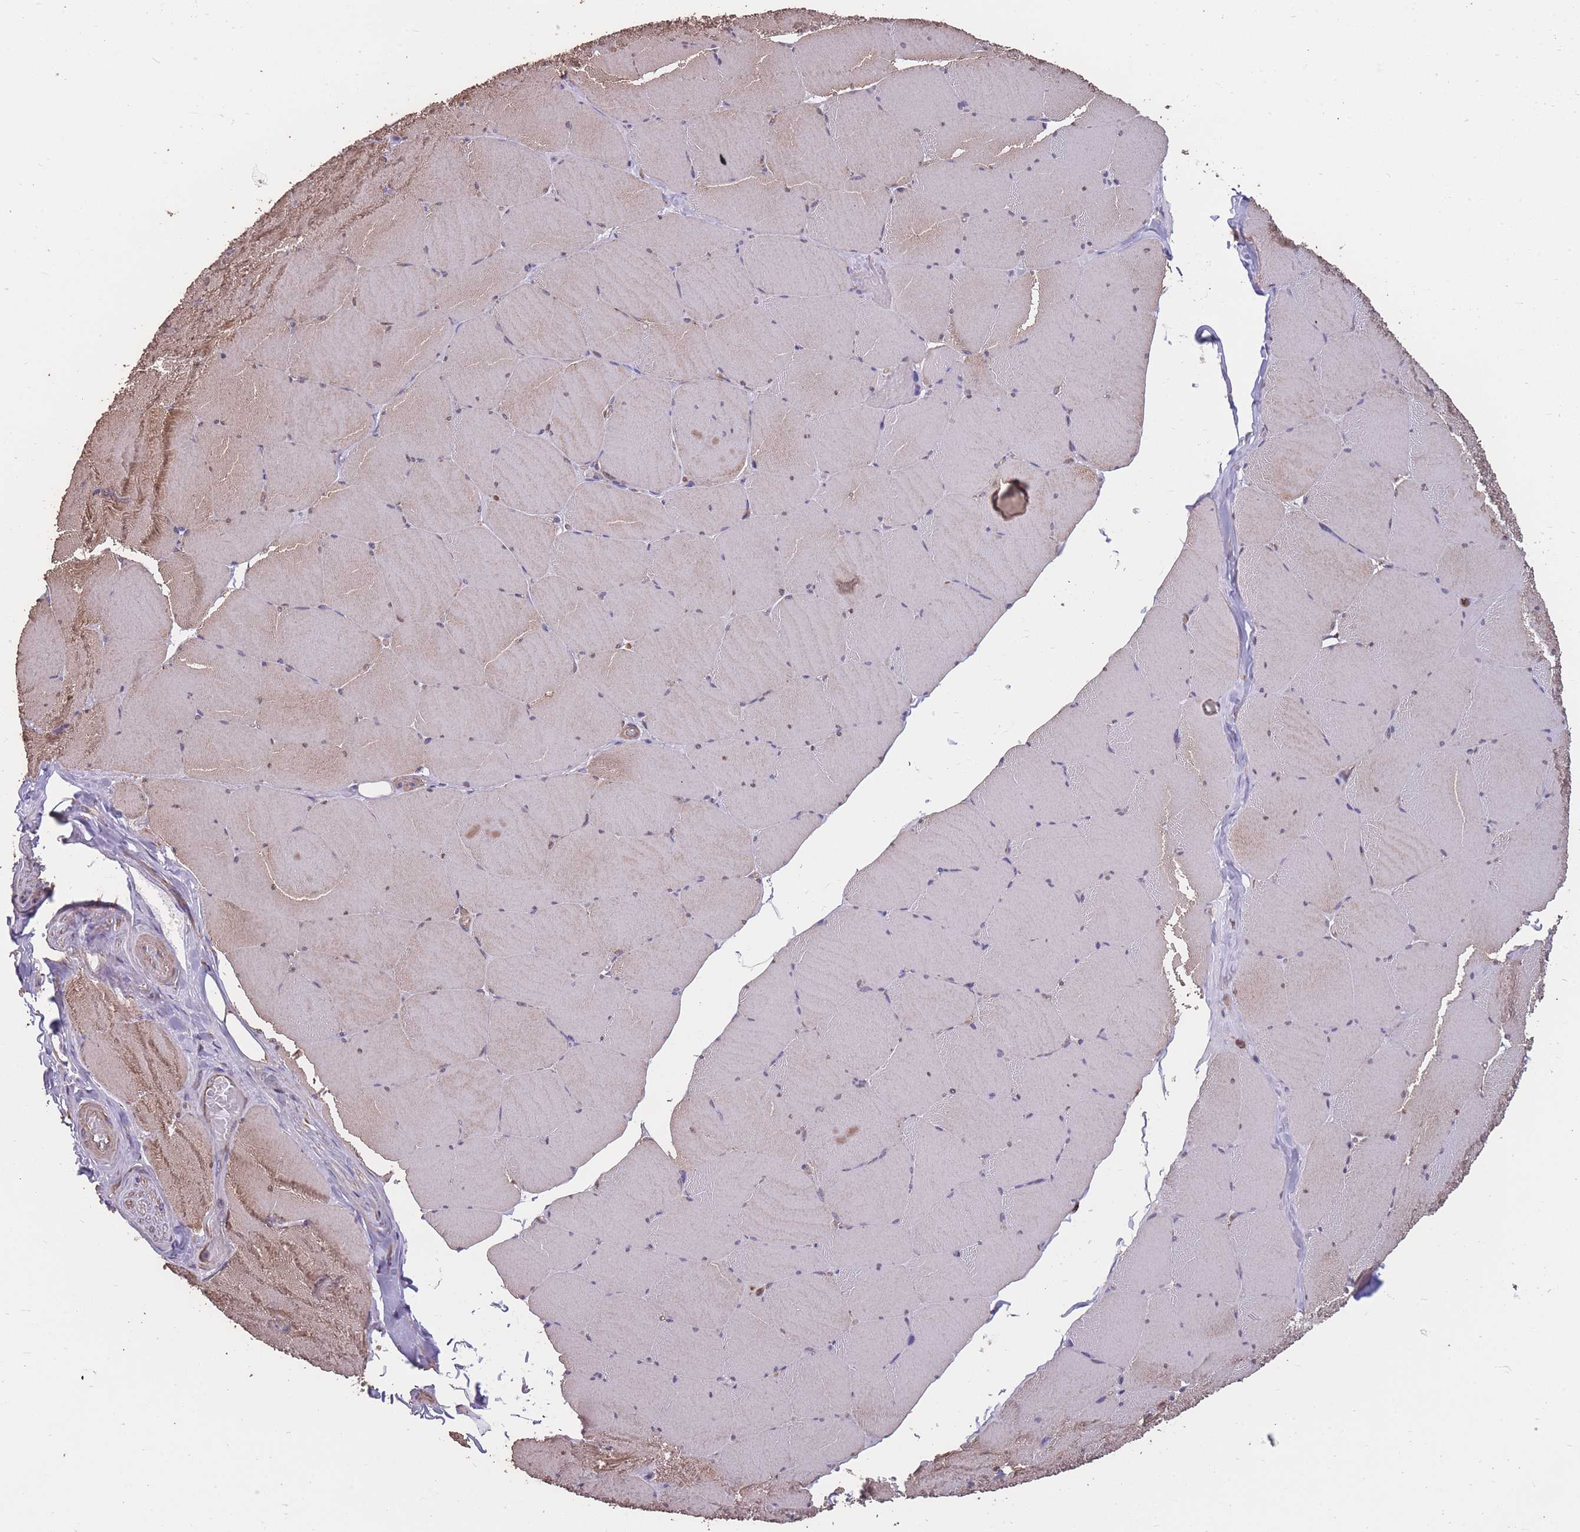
{"staining": {"intensity": "moderate", "quantity": "25%-75%", "location": "cytoplasmic/membranous"}, "tissue": "skeletal muscle", "cell_type": "Myocytes", "image_type": "normal", "snomed": [{"axis": "morphology", "description": "Normal tissue, NOS"}, {"axis": "topography", "description": "Skeletal muscle"}, {"axis": "topography", "description": "Head-Neck"}], "caption": "A medium amount of moderate cytoplasmic/membranous expression is seen in approximately 25%-75% of myocytes in unremarkable skeletal muscle. The protein is stained brown, and the nuclei are stained in blue (DAB IHC with brightfield microscopy, high magnification).", "gene": "NUDT21", "patient": {"sex": "male", "age": 66}}